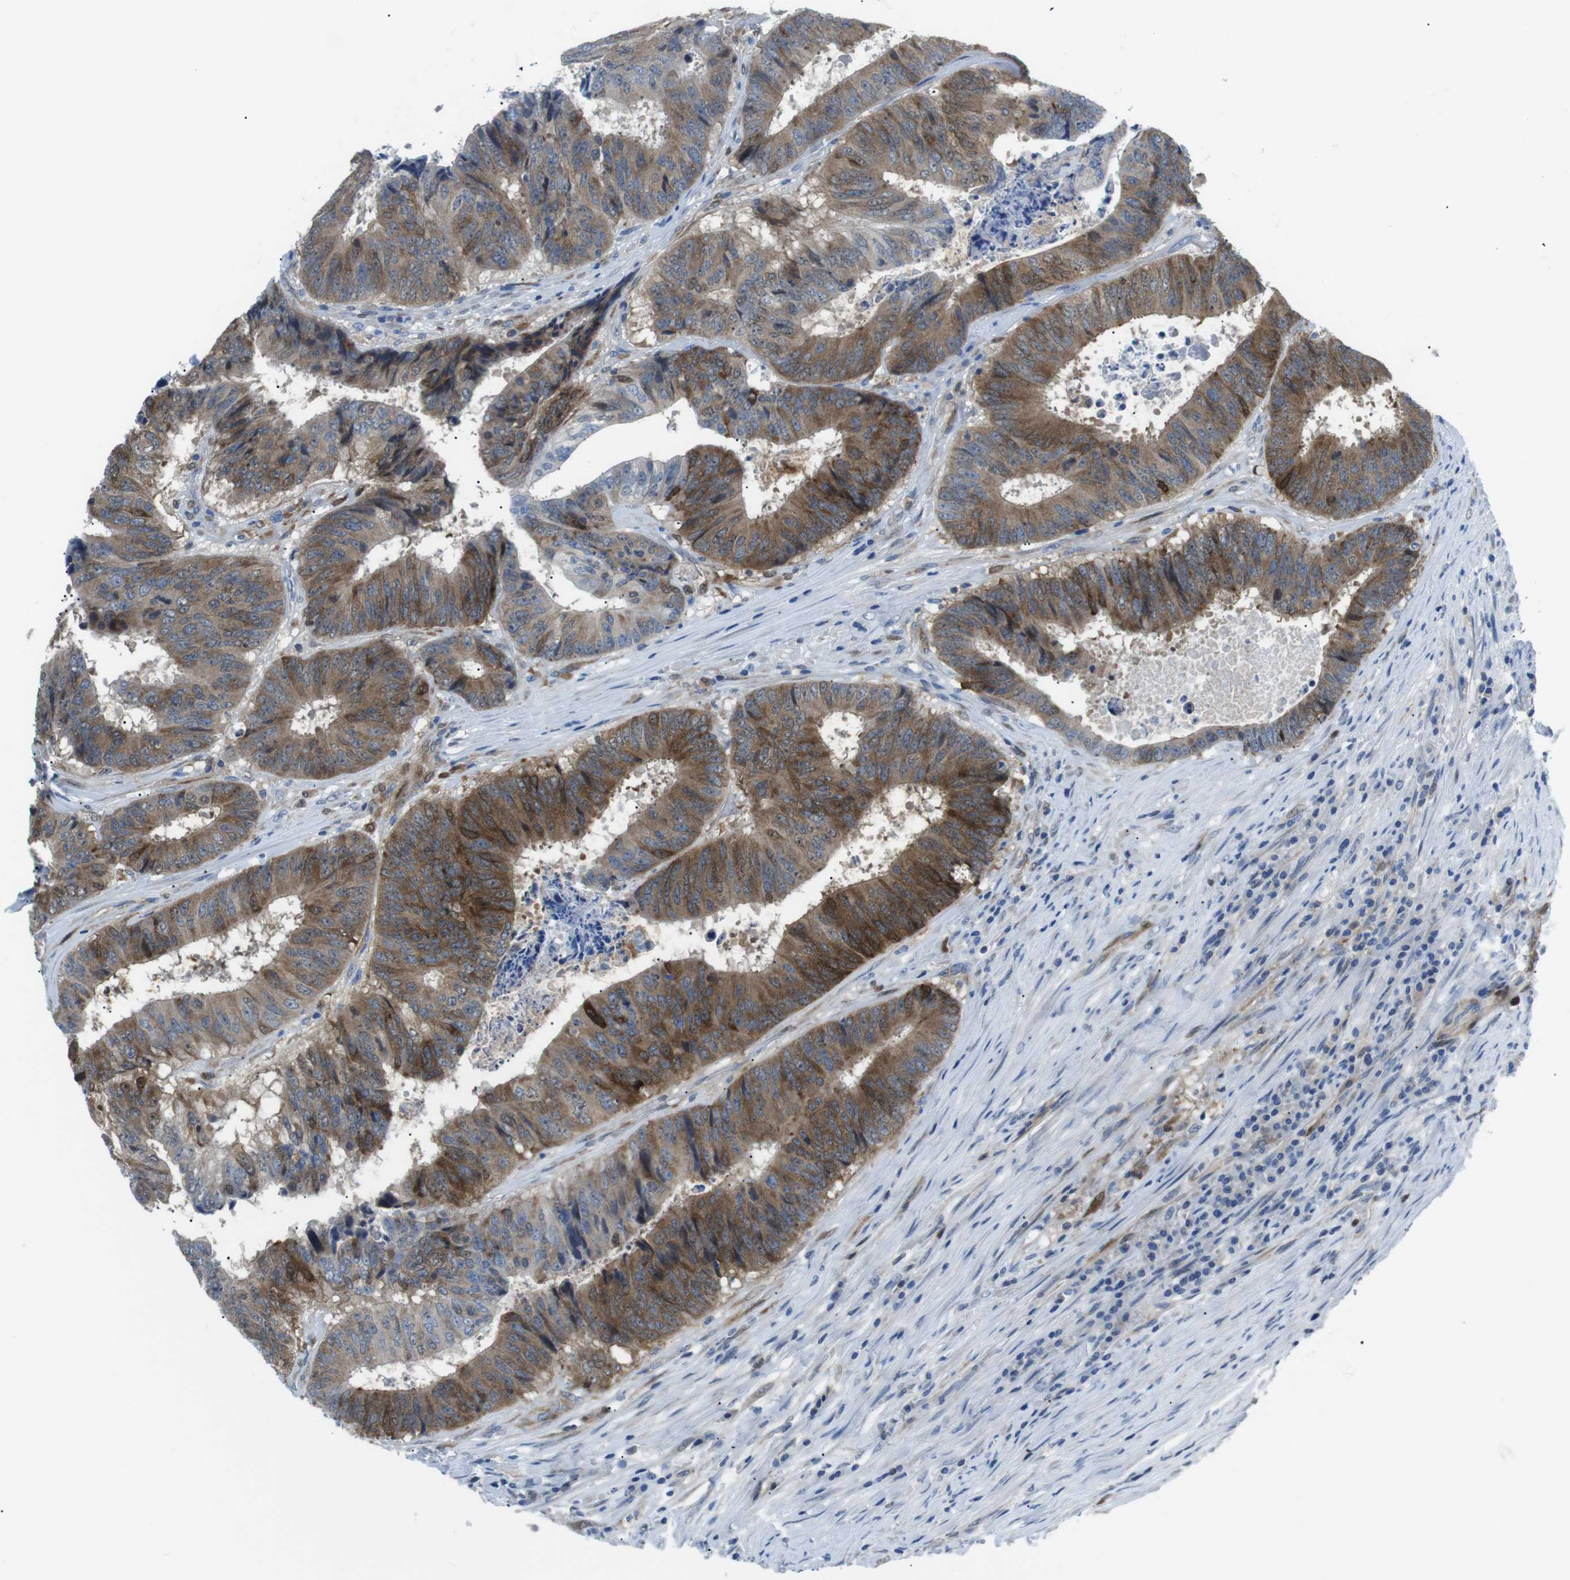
{"staining": {"intensity": "moderate", "quantity": ">75%", "location": "cytoplasmic/membranous"}, "tissue": "colorectal cancer", "cell_type": "Tumor cells", "image_type": "cancer", "snomed": [{"axis": "morphology", "description": "Adenocarcinoma, NOS"}, {"axis": "topography", "description": "Rectum"}], "caption": "Colorectal cancer stained with a brown dye shows moderate cytoplasmic/membranous positive positivity in about >75% of tumor cells.", "gene": "PHLDA1", "patient": {"sex": "male", "age": 72}}